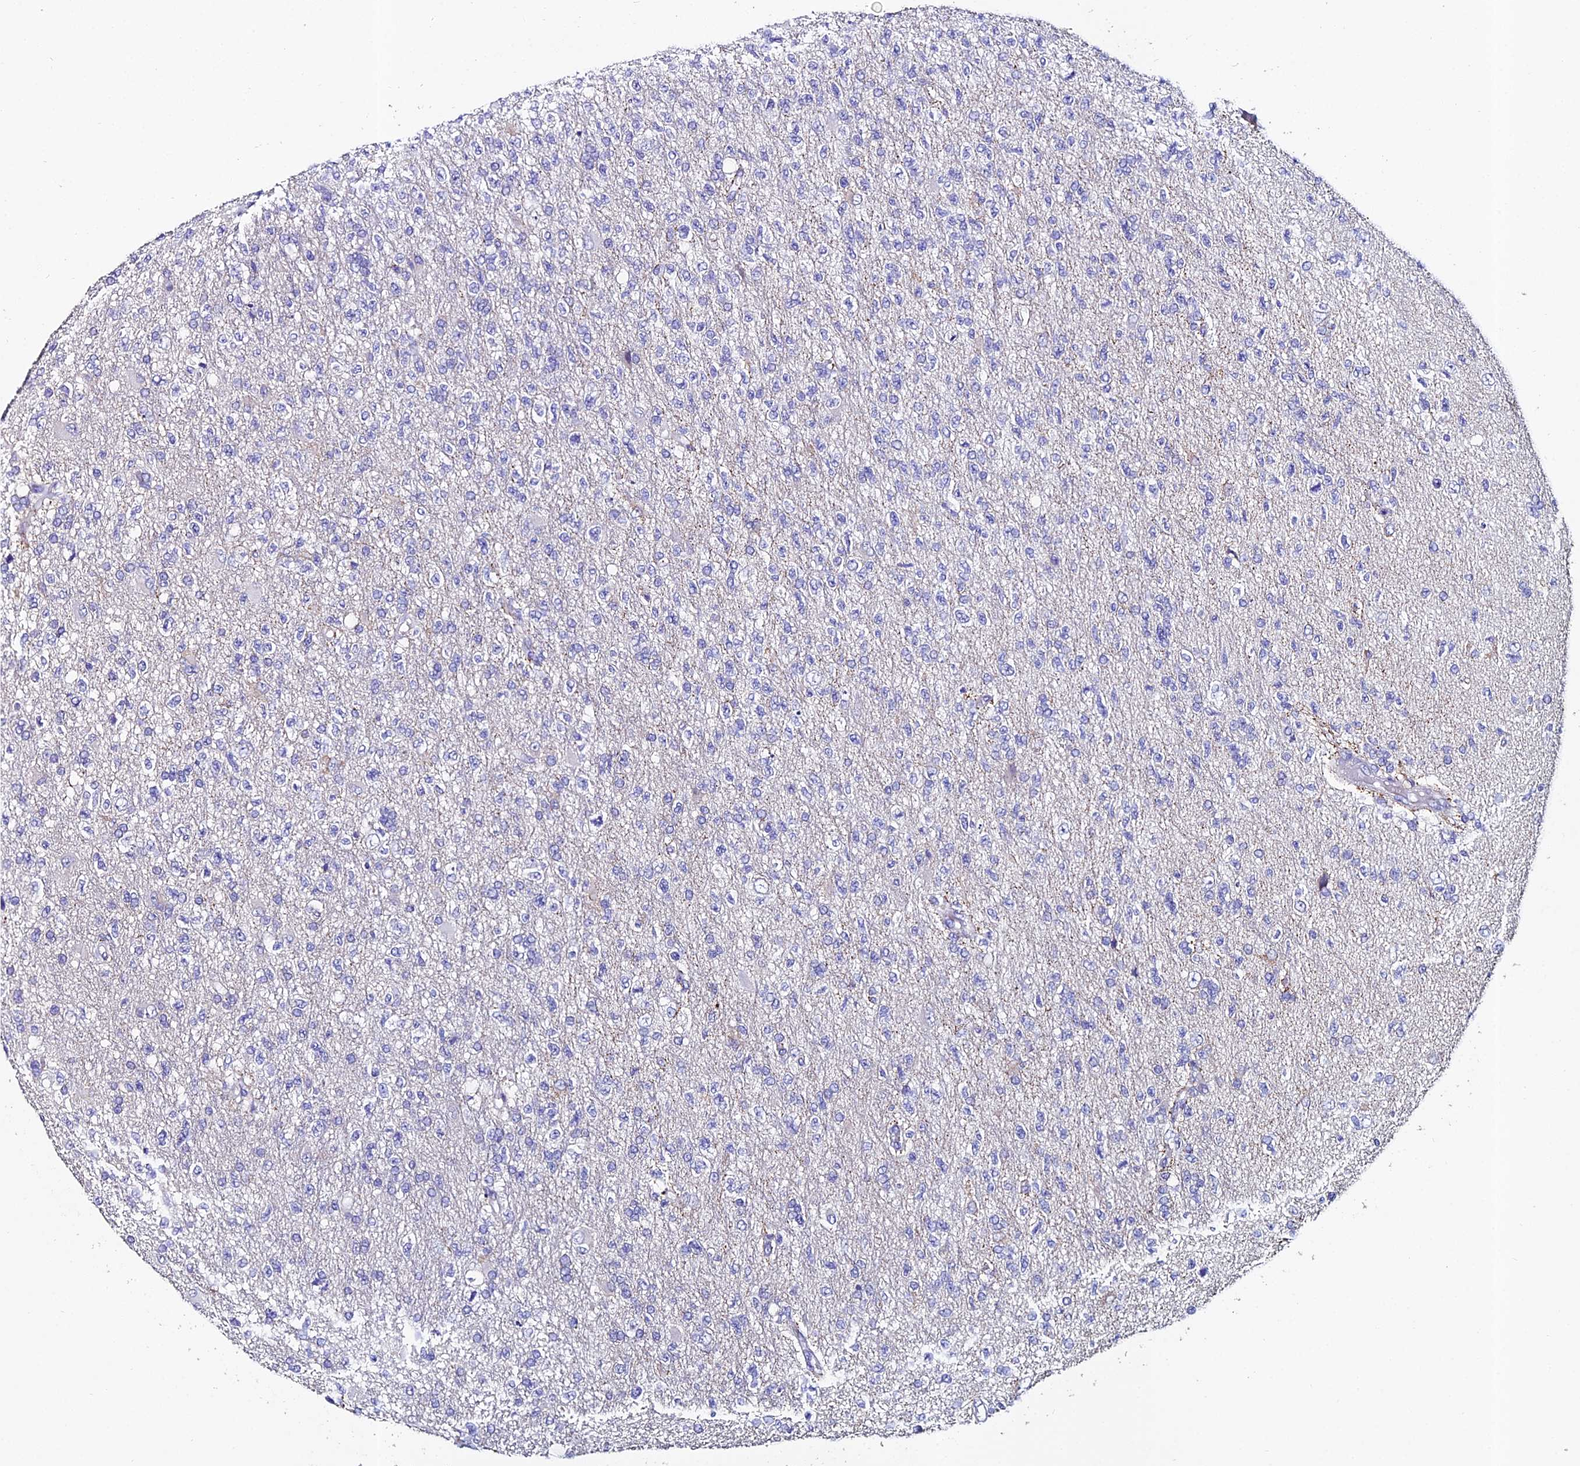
{"staining": {"intensity": "negative", "quantity": "none", "location": "none"}, "tissue": "glioma", "cell_type": "Tumor cells", "image_type": "cancer", "snomed": [{"axis": "morphology", "description": "Glioma, malignant, High grade"}, {"axis": "topography", "description": "Brain"}], "caption": "Immunohistochemical staining of human glioma exhibits no significant expression in tumor cells.", "gene": "ESRRG", "patient": {"sex": "male", "age": 56}}